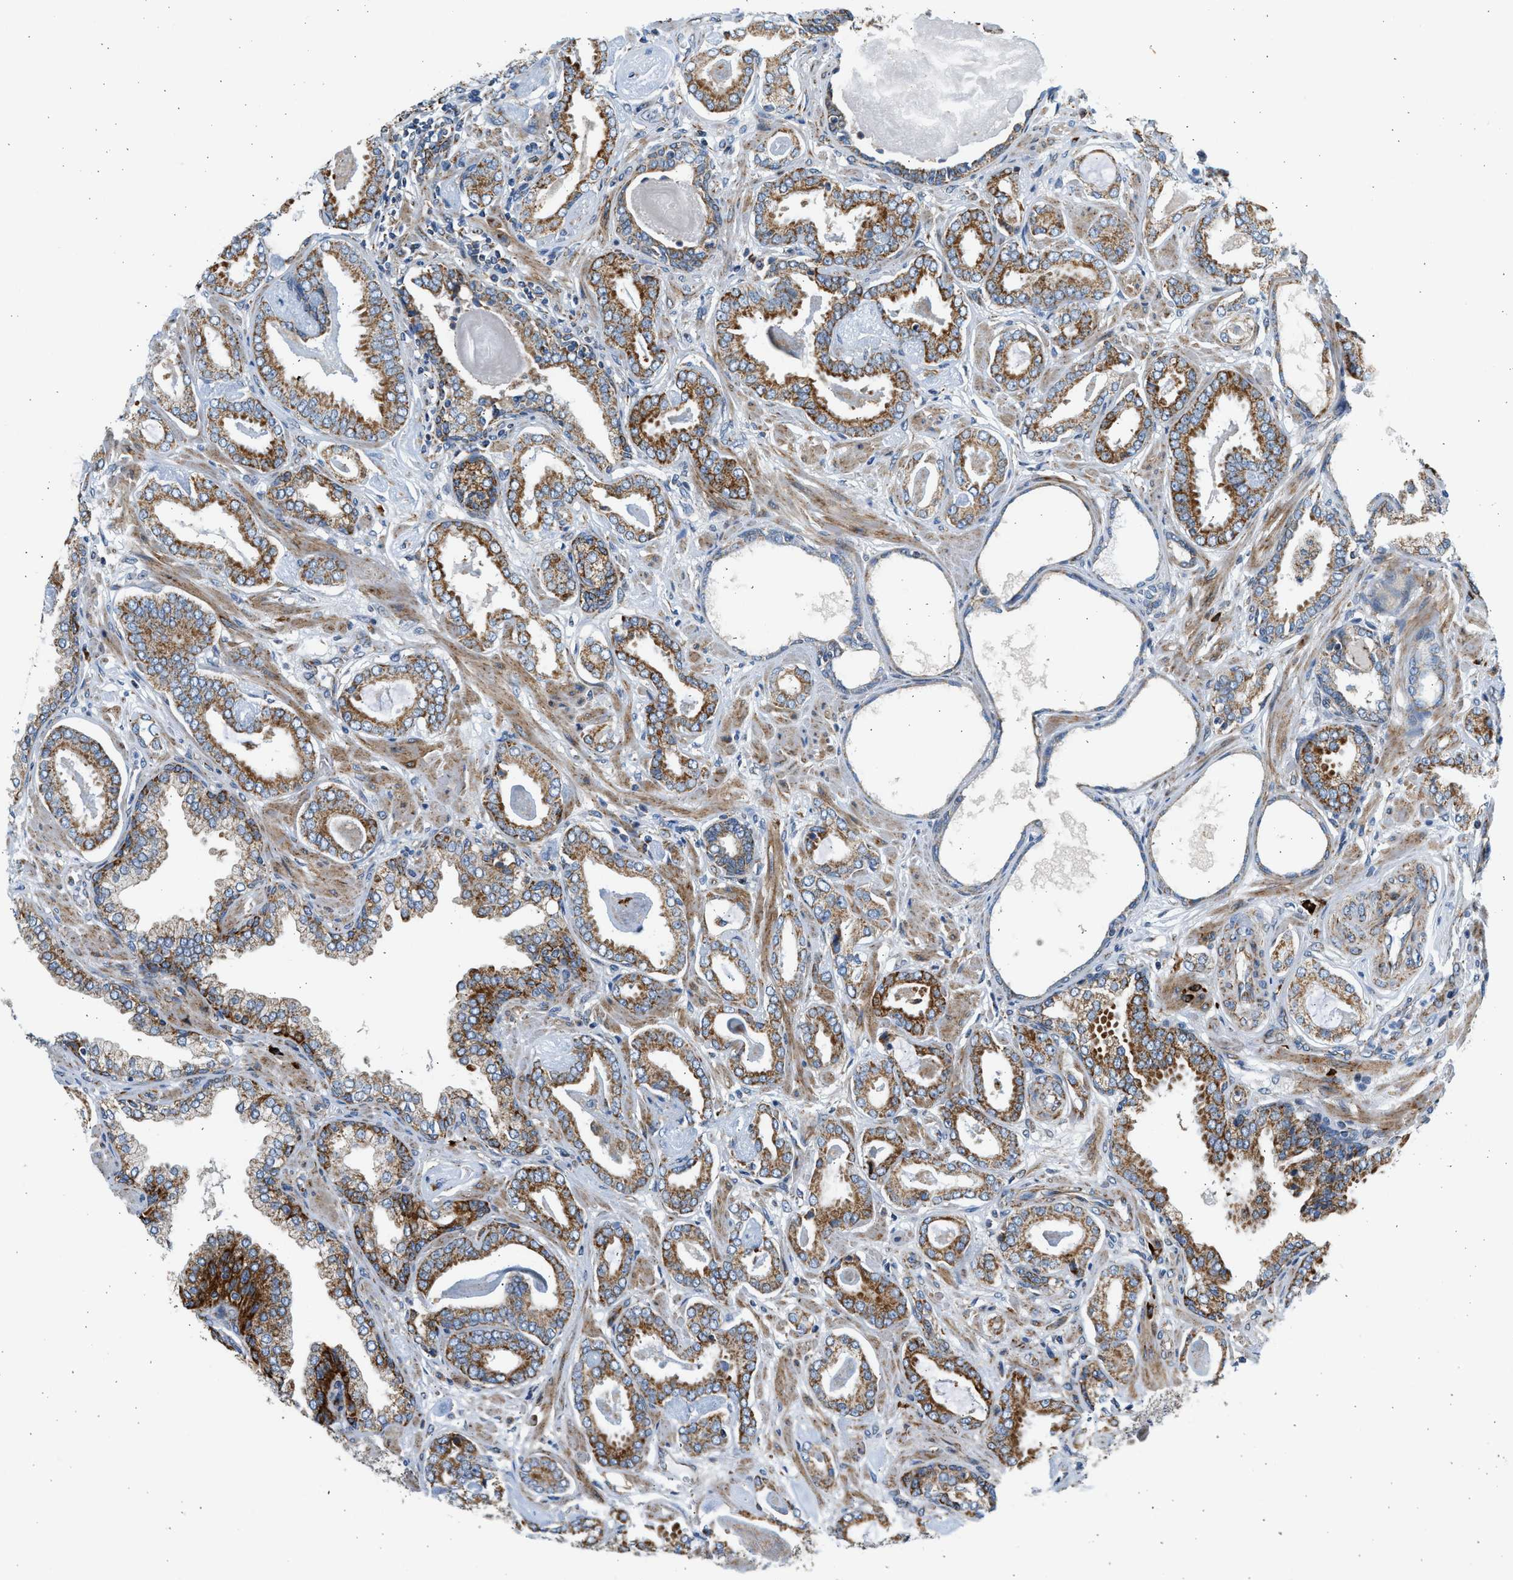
{"staining": {"intensity": "strong", "quantity": ">75%", "location": "cytoplasmic/membranous"}, "tissue": "prostate cancer", "cell_type": "Tumor cells", "image_type": "cancer", "snomed": [{"axis": "morphology", "description": "Adenocarcinoma, Low grade"}, {"axis": "topography", "description": "Prostate"}], "caption": "This is a photomicrograph of IHC staining of prostate cancer (low-grade adenocarcinoma), which shows strong staining in the cytoplasmic/membranous of tumor cells.", "gene": "KCNMB3", "patient": {"sex": "male", "age": 53}}